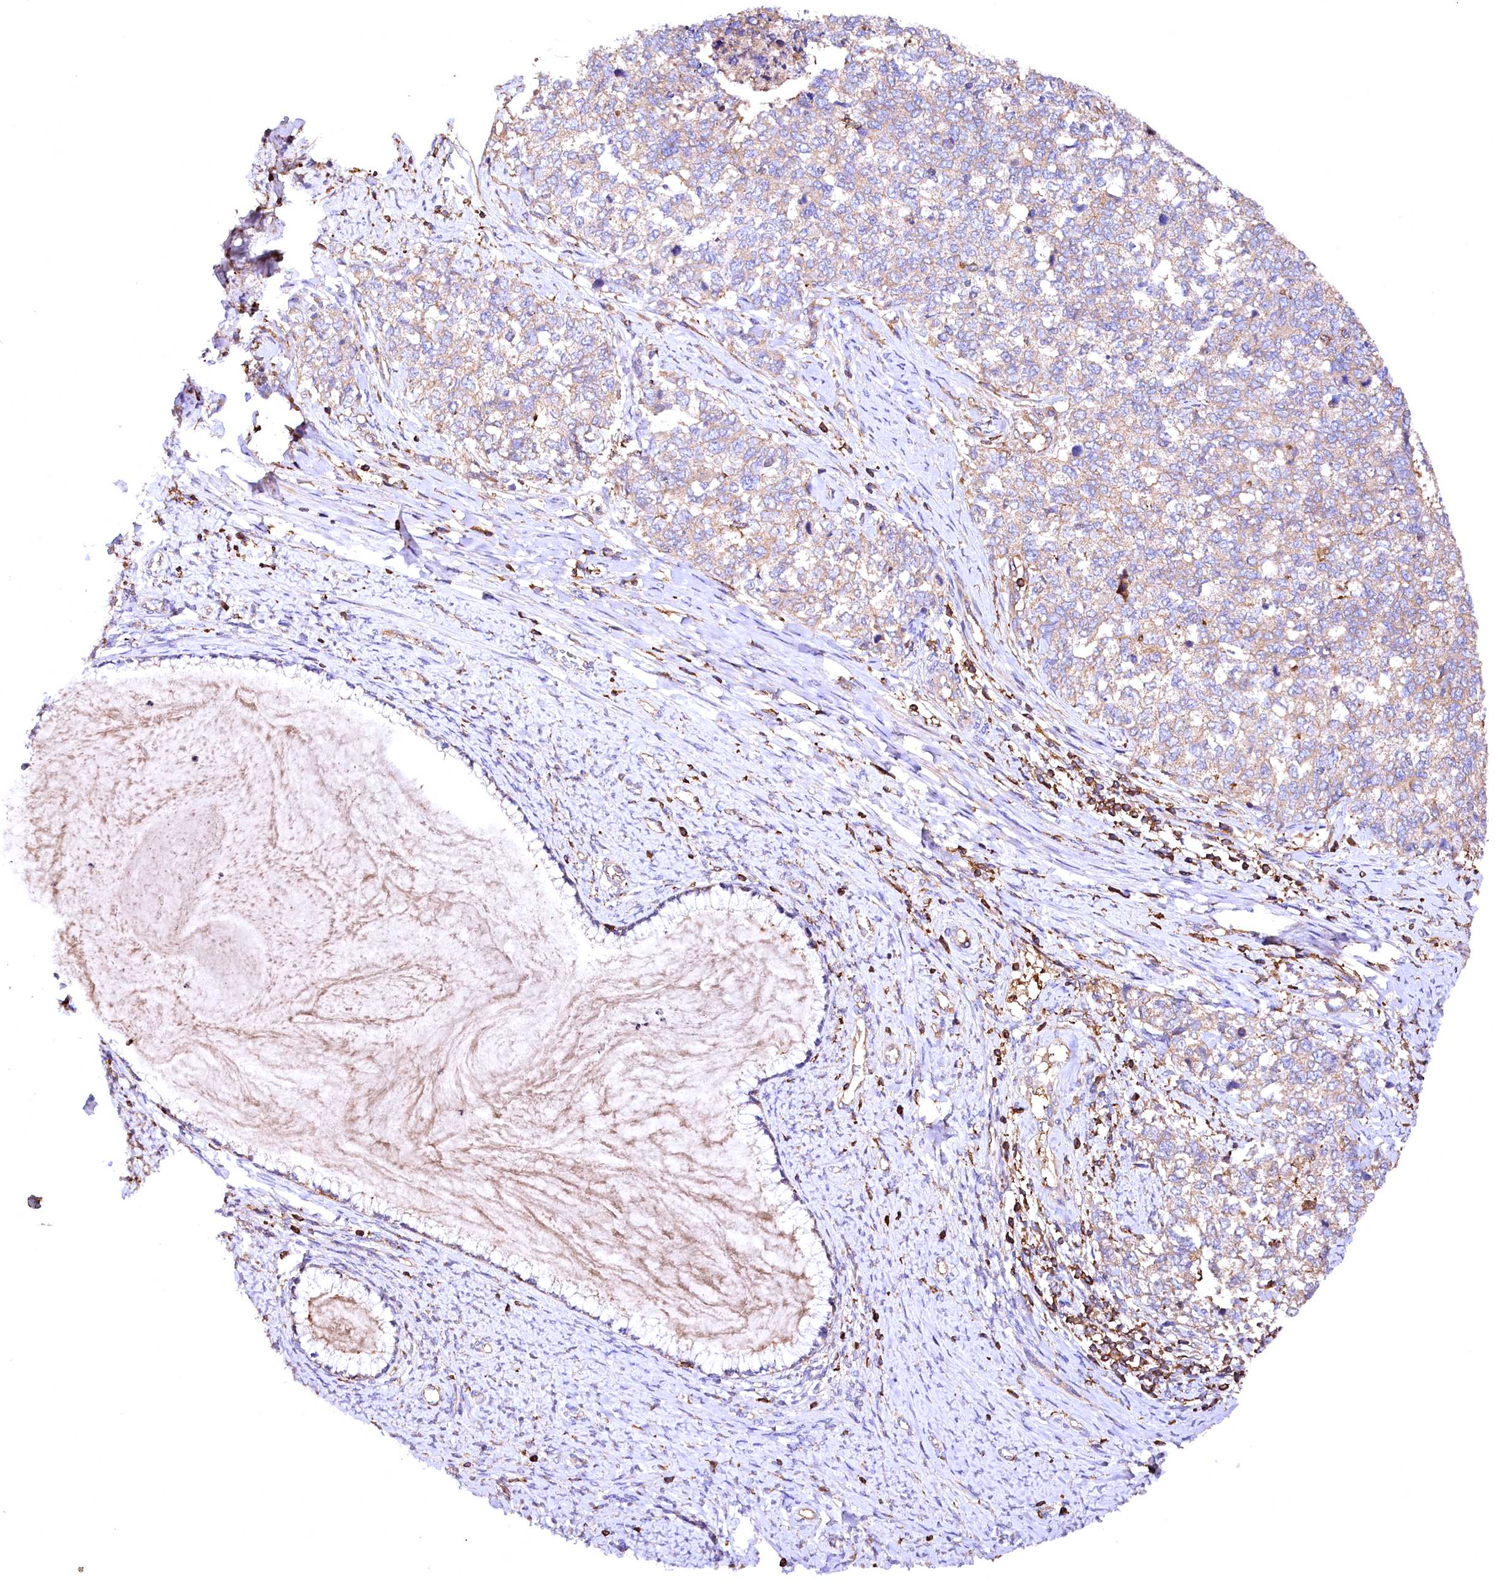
{"staining": {"intensity": "weak", "quantity": "25%-75%", "location": "cytoplasmic/membranous"}, "tissue": "cervical cancer", "cell_type": "Tumor cells", "image_type": "cancer", "snomed": [{"axis": "morphology", "description": "Squamous cell carcinoma, NOS"}, {"axis": "topography", "description": "Cervix"}], "caption": "This micrograph exhibits immunohistochemistry staining of human cervical squamous cell carcinoma, with low weak cytoplasmic/membranous expression in approximately 25%-75% of tumor cells.", "gene": "RARS2", "patient": {"sex": "female", "age": 63}}